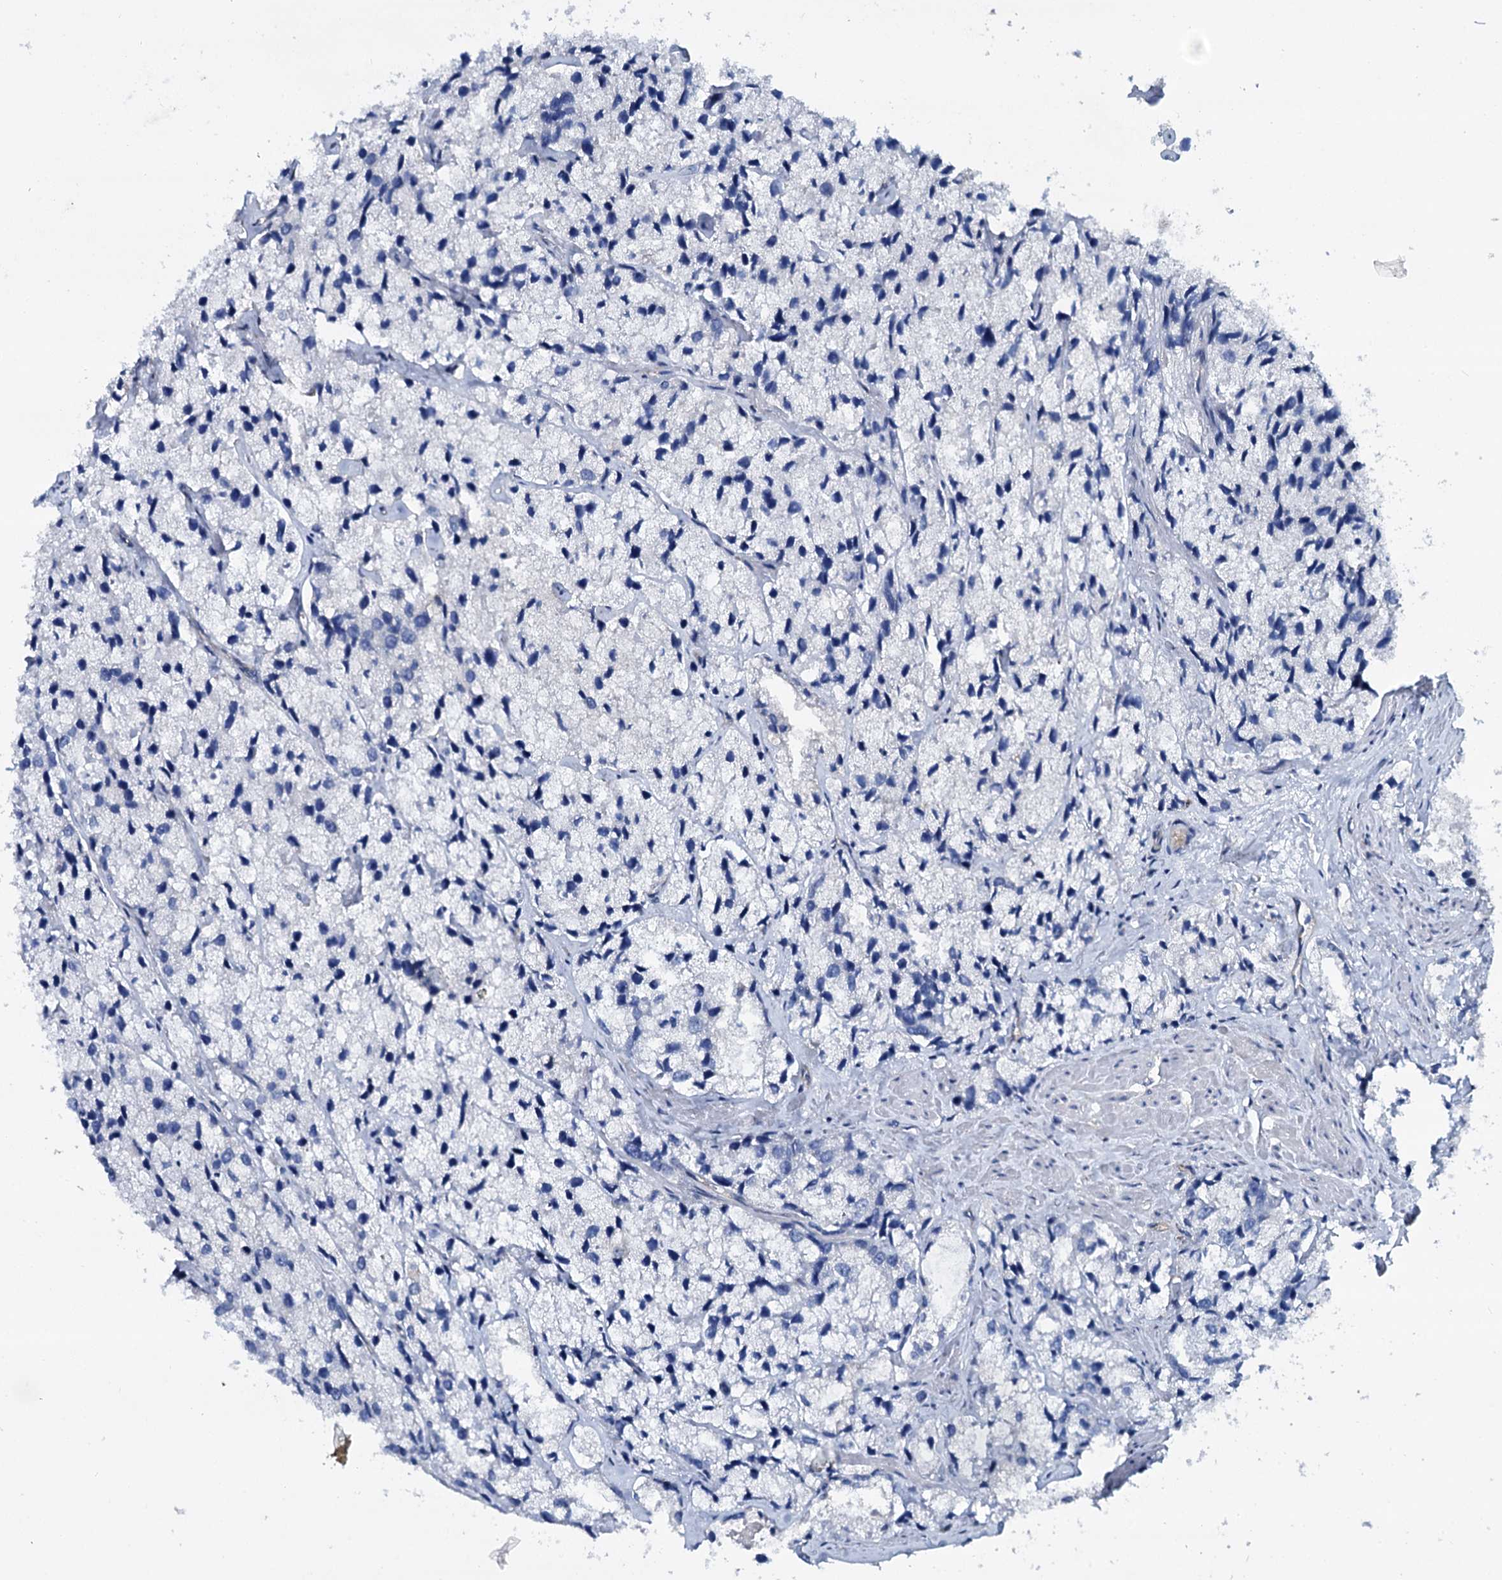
{"staining": {"intensity": "negative", "quantity": "none", "location": "none"}, "tissue": "prostate cancer", "cell_type": "Tumor cells", "image_type": "cancer", "snomed": [{"axis": "morphology", "description": "Adenocarcinoma, High grade"}, {"axis": "topography", "description": "Prostate"}], "caption": "Immunohistochemical staining of human prostate cancer (high-grade adenocarcinoma) displays no significant positivity in tumor cells. (DAB (3,3'-diaminobenzidine) immunohistochemistry, high magnification).", "gene": "STXBP1", "patient": {"sex": "male", "age": 66}}